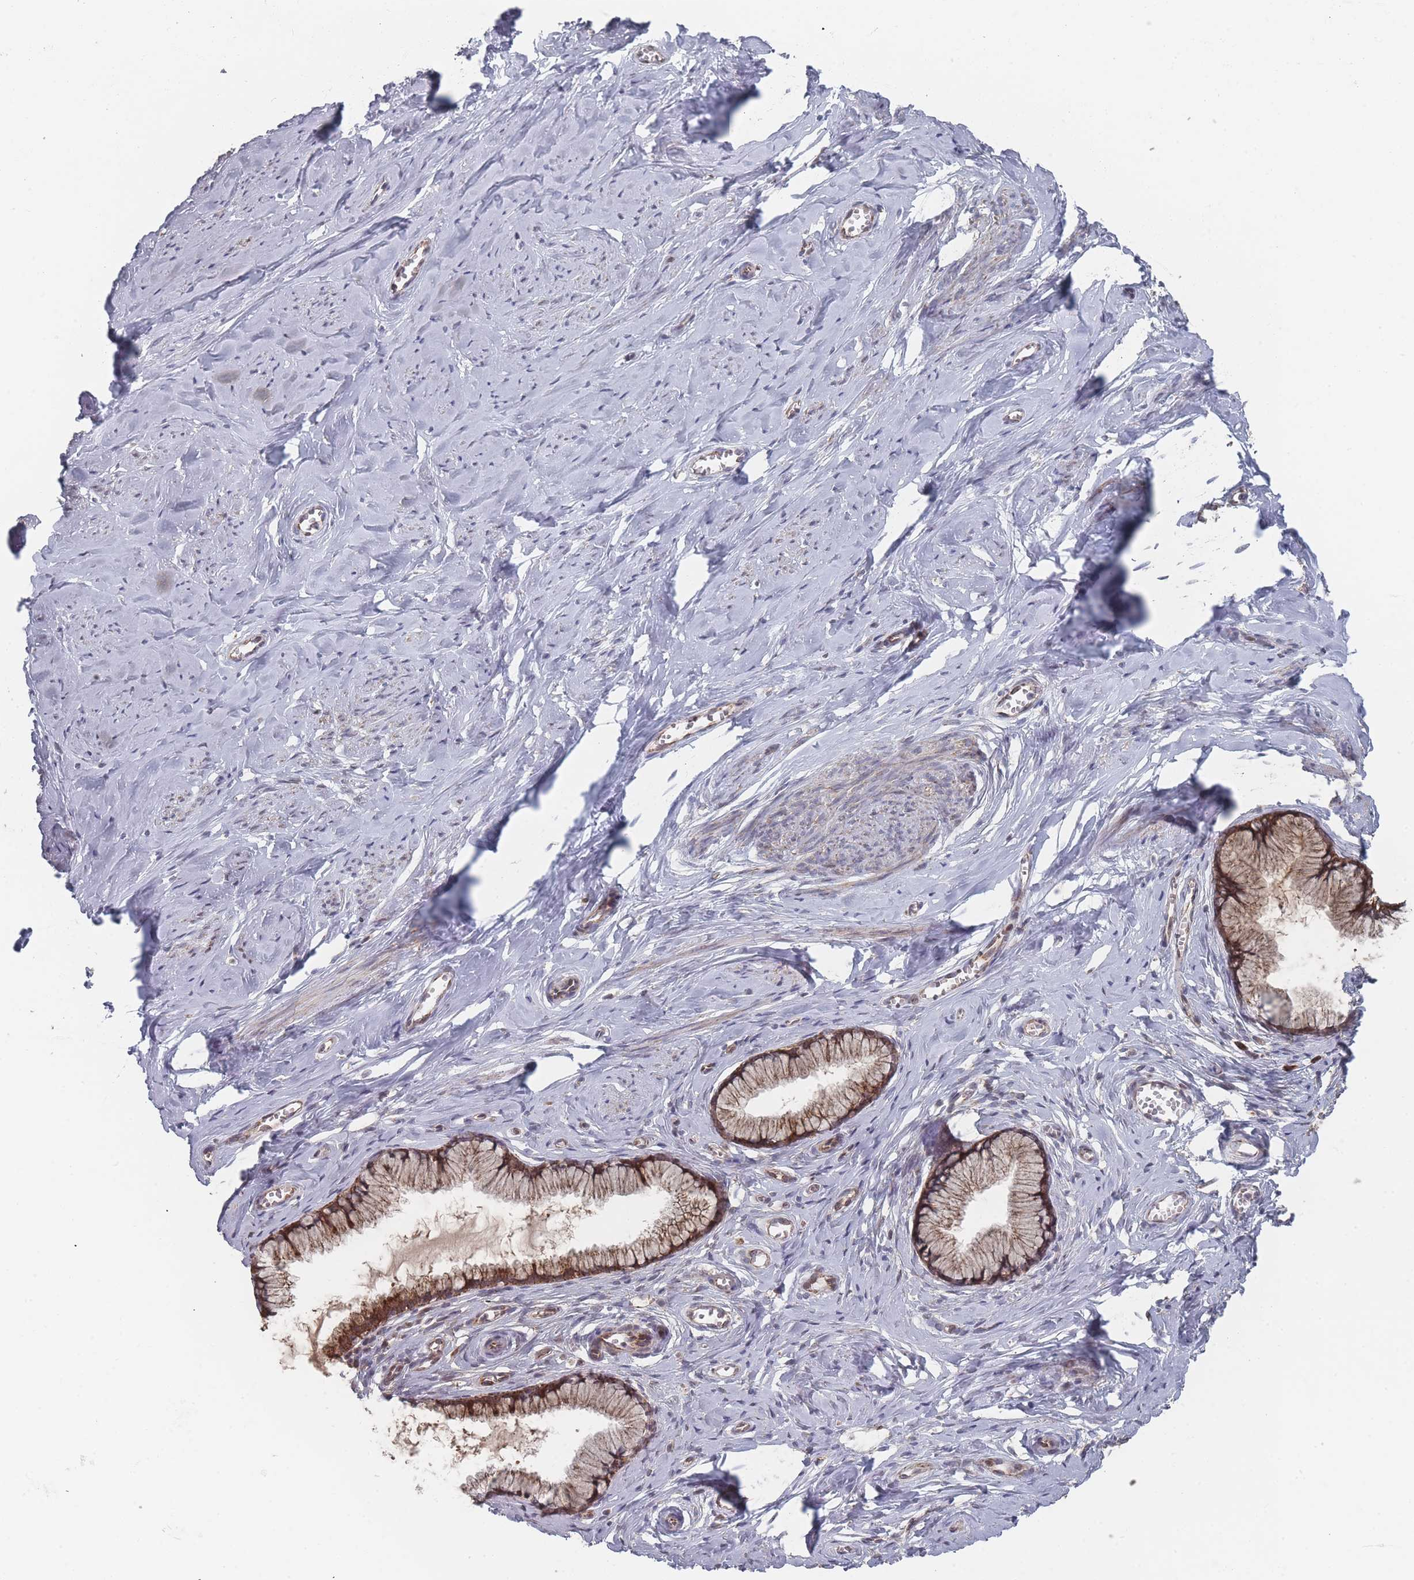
{"staining": {"intensity": "moderate", "quantity": ">75%", "location": "cytoplasmic/membranous"}, "tissue": "cervix", "cell_type": "Glandular cells", "image_type": "normal", "snomed": [{"axis": "morphology", "description": "Normal tissue, NOS"}, {"axis": "topography", "description": "Cervix"}], "caption": "Immunohistochemistry (IHC) micrograph of normal cervix stained for a protein (brown), which shows medium levels of moderate cytoplasmic/membranous expression in approximately >75% of glandular cells.", "gene": "PSMB3", "patient": {"sex": "female", "age": 40}}